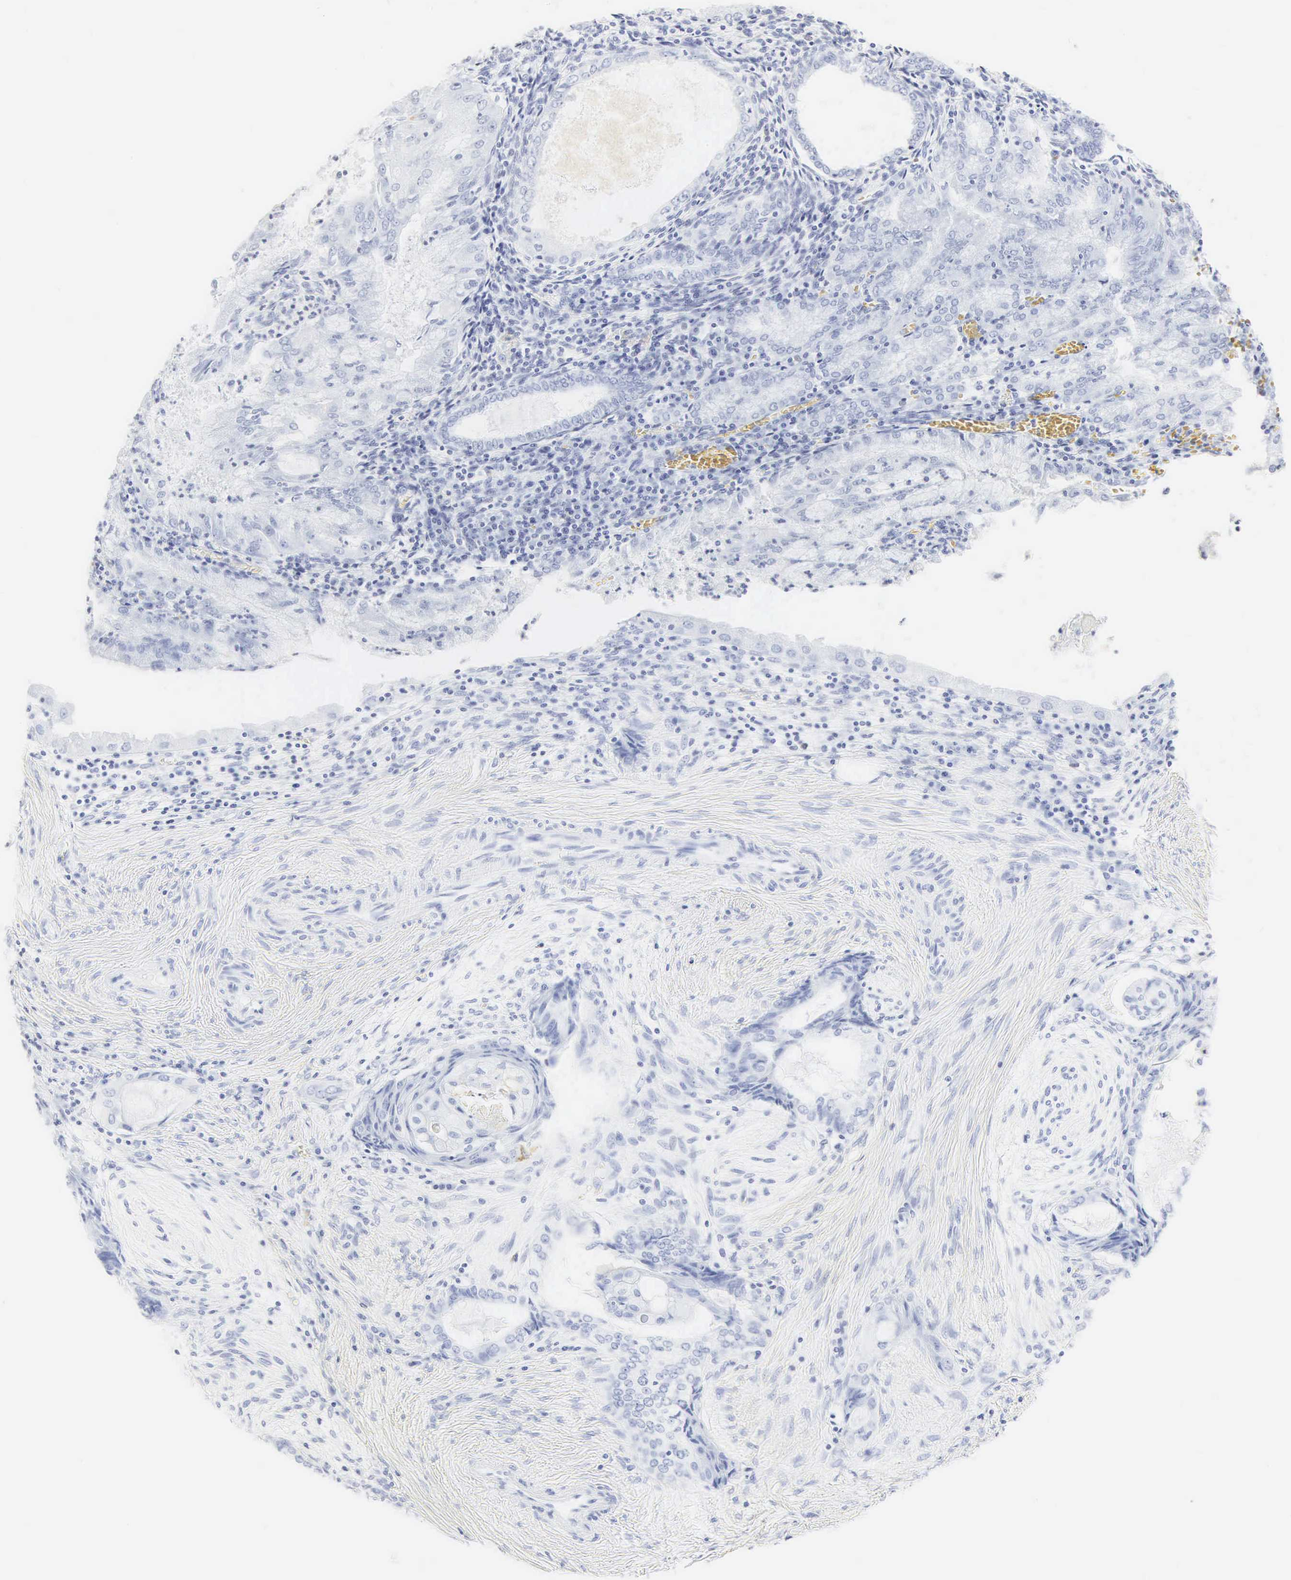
{"staining": {"intensity": "negative", "quantity": "none", "location": "none"}, "tissue": "endometrial cancer", "cell_type": "Tumor cells", "image_type": "cancer", "snomed": [{"axis": "morphology", "description": "Adenocarcinoma, NOS"}, {"axis": "topography", "description": "Endometrium"}], "caption": "Protein analysis of endometrial cancer (adenocarcinoma) demonstrates no significant positivity in tumor cells.", "gene": "CGB3", "patient": {"sex": "female", "age": 79}}